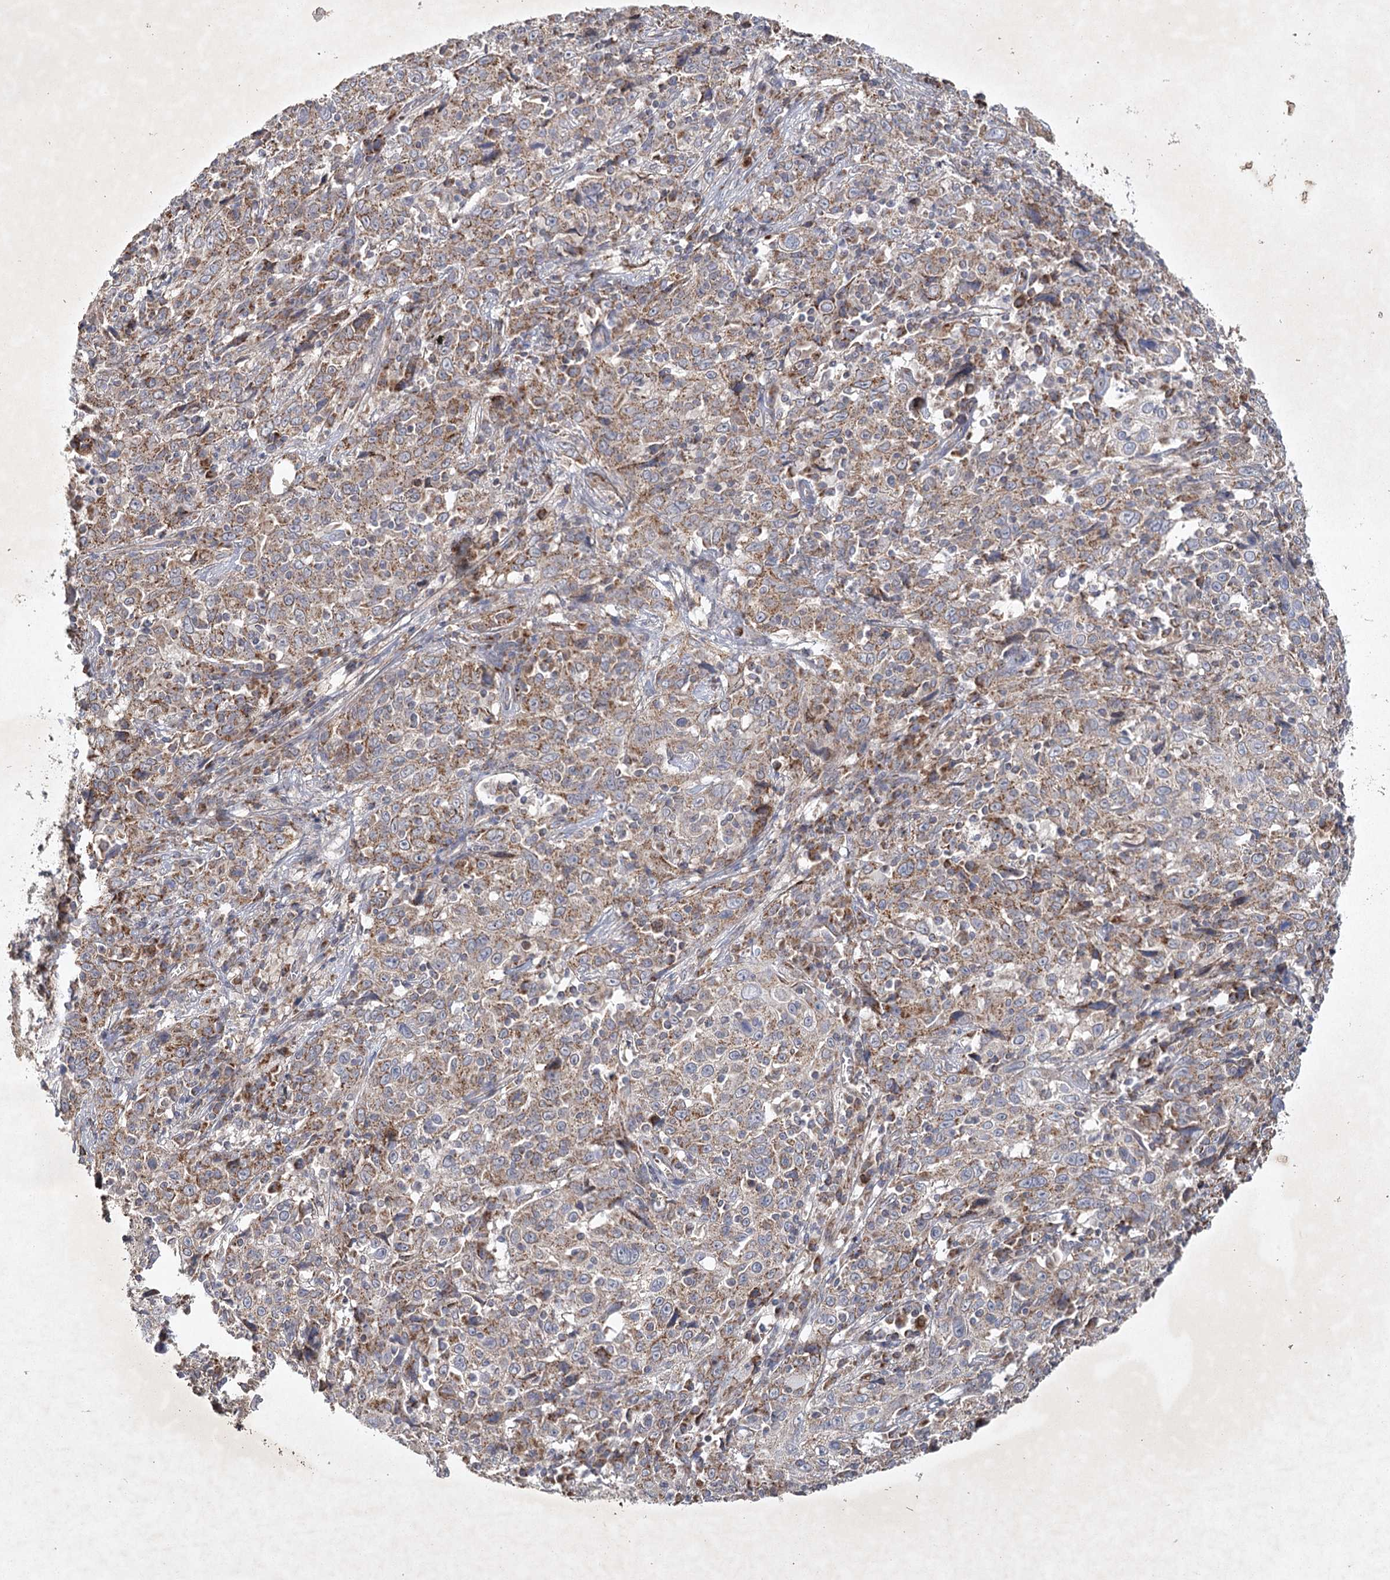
{"staining": {"intensity": "moderate", "quantity": ">75%", "location": "cytoplasmic/membranous"}, "tissue": "cervical cancer", "cell_type": "Tumor cells", "image_type": "cancer", "snomed": [{"axis": "morphology", "description": "Squamous cell carcinoma, NOS"}, {"axis": "topography", "description": "Cervix"}], "caption": "This is a photomicrograph of IHC staining of cervical cancer, which shows moderate staining in the cytoplasmic/membranous of tumor cells.", "gene": "MRPL44", "patient": {"sex": "female", "age": 46}}